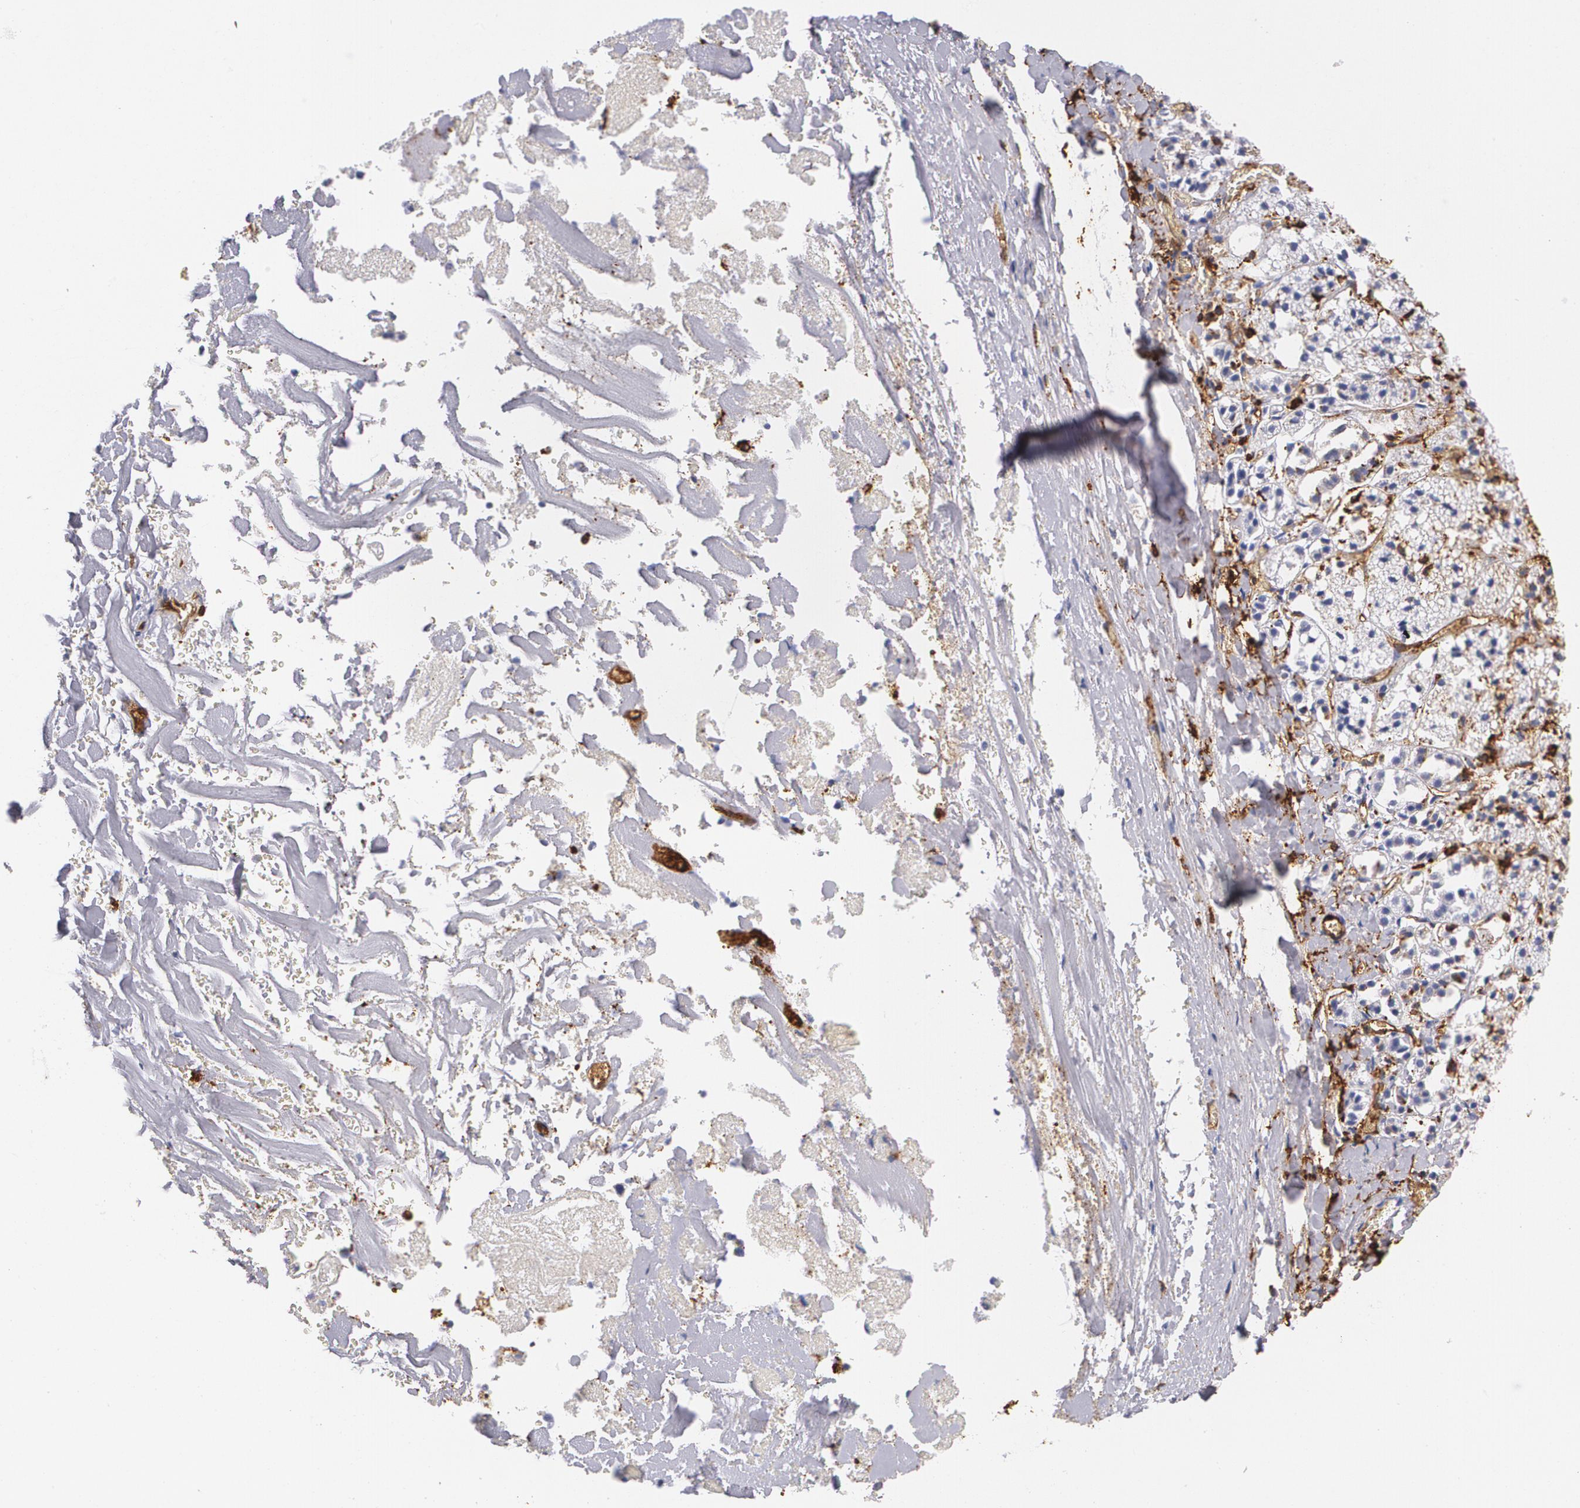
{"staining": {"intensity": "negative", "quantity": "none", "location": "none"}, "tissue": "adrenal gland", "cell_type": "Glandular cells", "image_type": "normal", "snomed": [{"axis": "morphology", "description": "Normal tissue, NOS"}, {"axis": "topography", "description": "Adrenal gland"}], "caption": "The IHC histopathology image has no significant positivity in glandular cells of adrenal gland. Nuclei are stained in blue.", "gene": "HLA", "patient": {"sex": "female", "age": 44}}